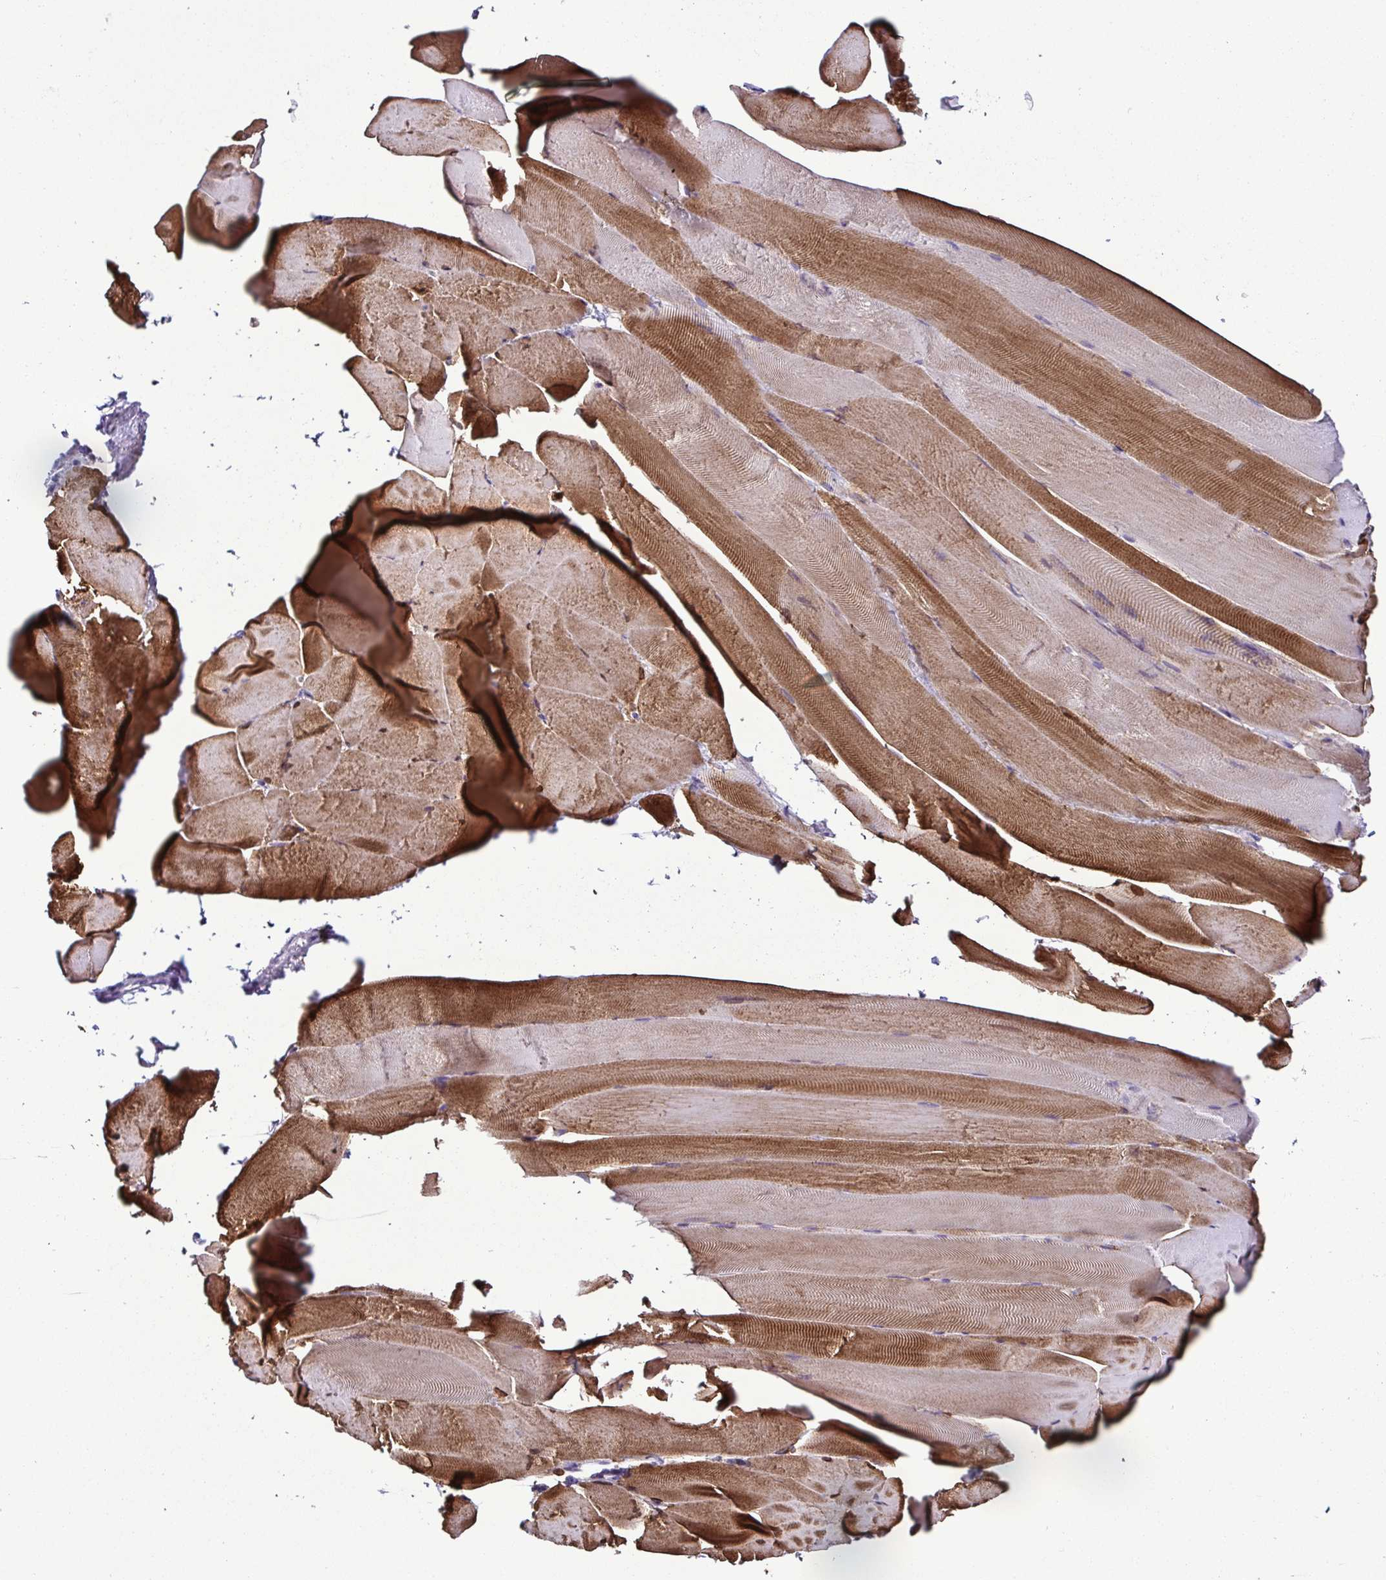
{"staining": {"intensity": "moderate", "quantity": ">75%", "location": "cytoplasmic/membranous"}, "tissue": "skeletal muscle", "cell_type": "Myocytes", "image_type": "normal", "snomed": [{"axis": "morphology", "description": "Normal tissue, NOS"}, {"axis": "topography", "description": "Skeletal muscle"}], "caption": "A medium amount of moderate cytoplasmic/membranous positivity is present in approximately >75% of myocytes in benign skeletal muscle. The protein is stained brown, and the nuclei are stained in blue (DAB (3,3'-diaminobenzidine) IHC with brightfield microscopy, high magnification).", "gene": "SRL", "patient": {"sex": "female", "age": 64}}